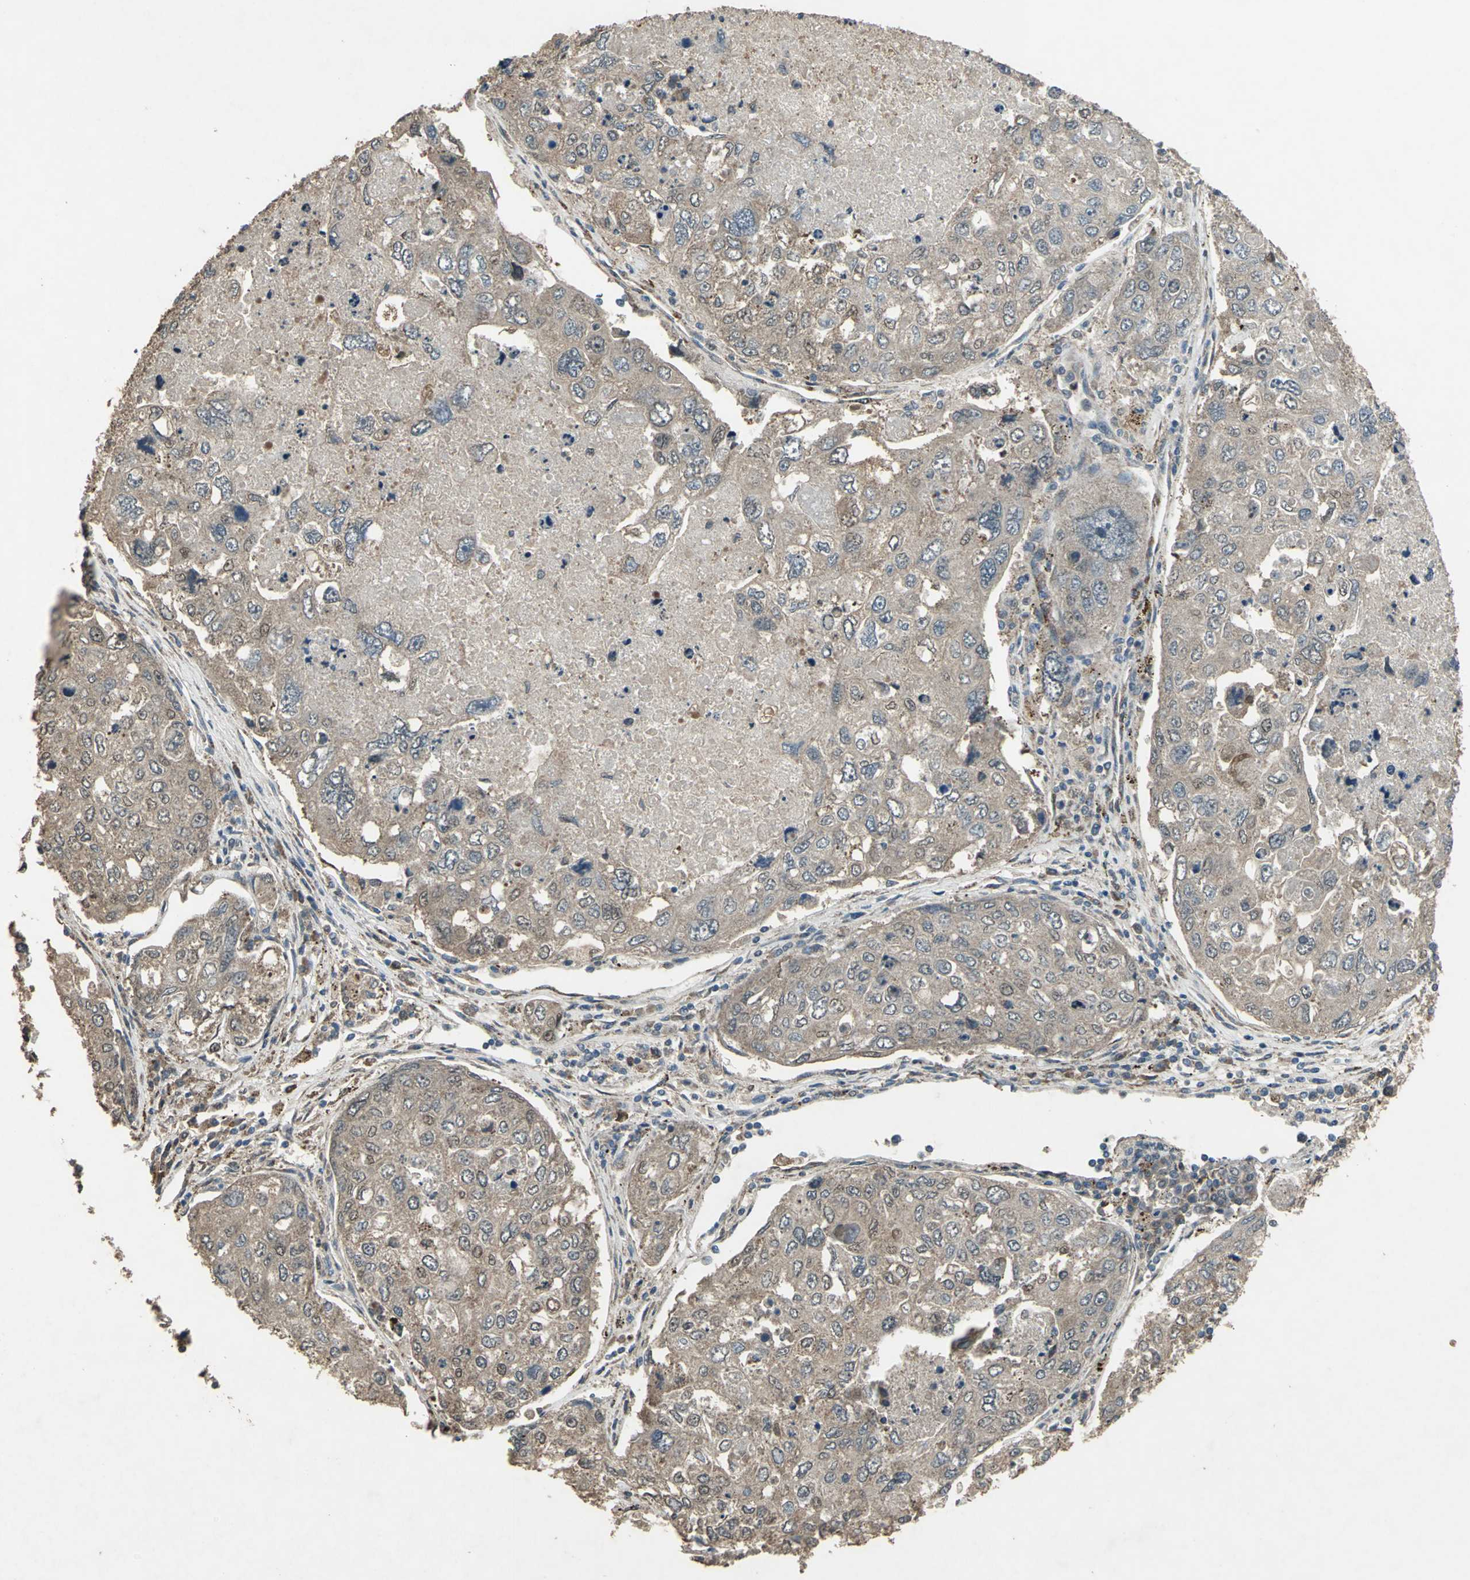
{"staining": {"intensity": "weak", "quantity": ">75%", "location": "cytoplasmic/membranous"}, "tissue": "urothelial cancer", "cell_type": "Tumor cells", "image_type": "cancer", "snomed": [{"axis": "morphology", "description": "Urothelial carcinoma, High grade"}, {"axis": "topography", "description": "Lymph node"}, {"axis": "topography", "description": "Urinary bladder"}], "caption": "Immunohistochemistry (IHC) of high-grade urothelial carcinoma reveals low levels of weak cytoplasmic/membranous expression in approximately >75% of tumor cells. (DAB IHC, brown staining for protein, blue staining for nuclei).", "gene": "SEPTIN4", "patient": {"sex": "male", "age": 51}}